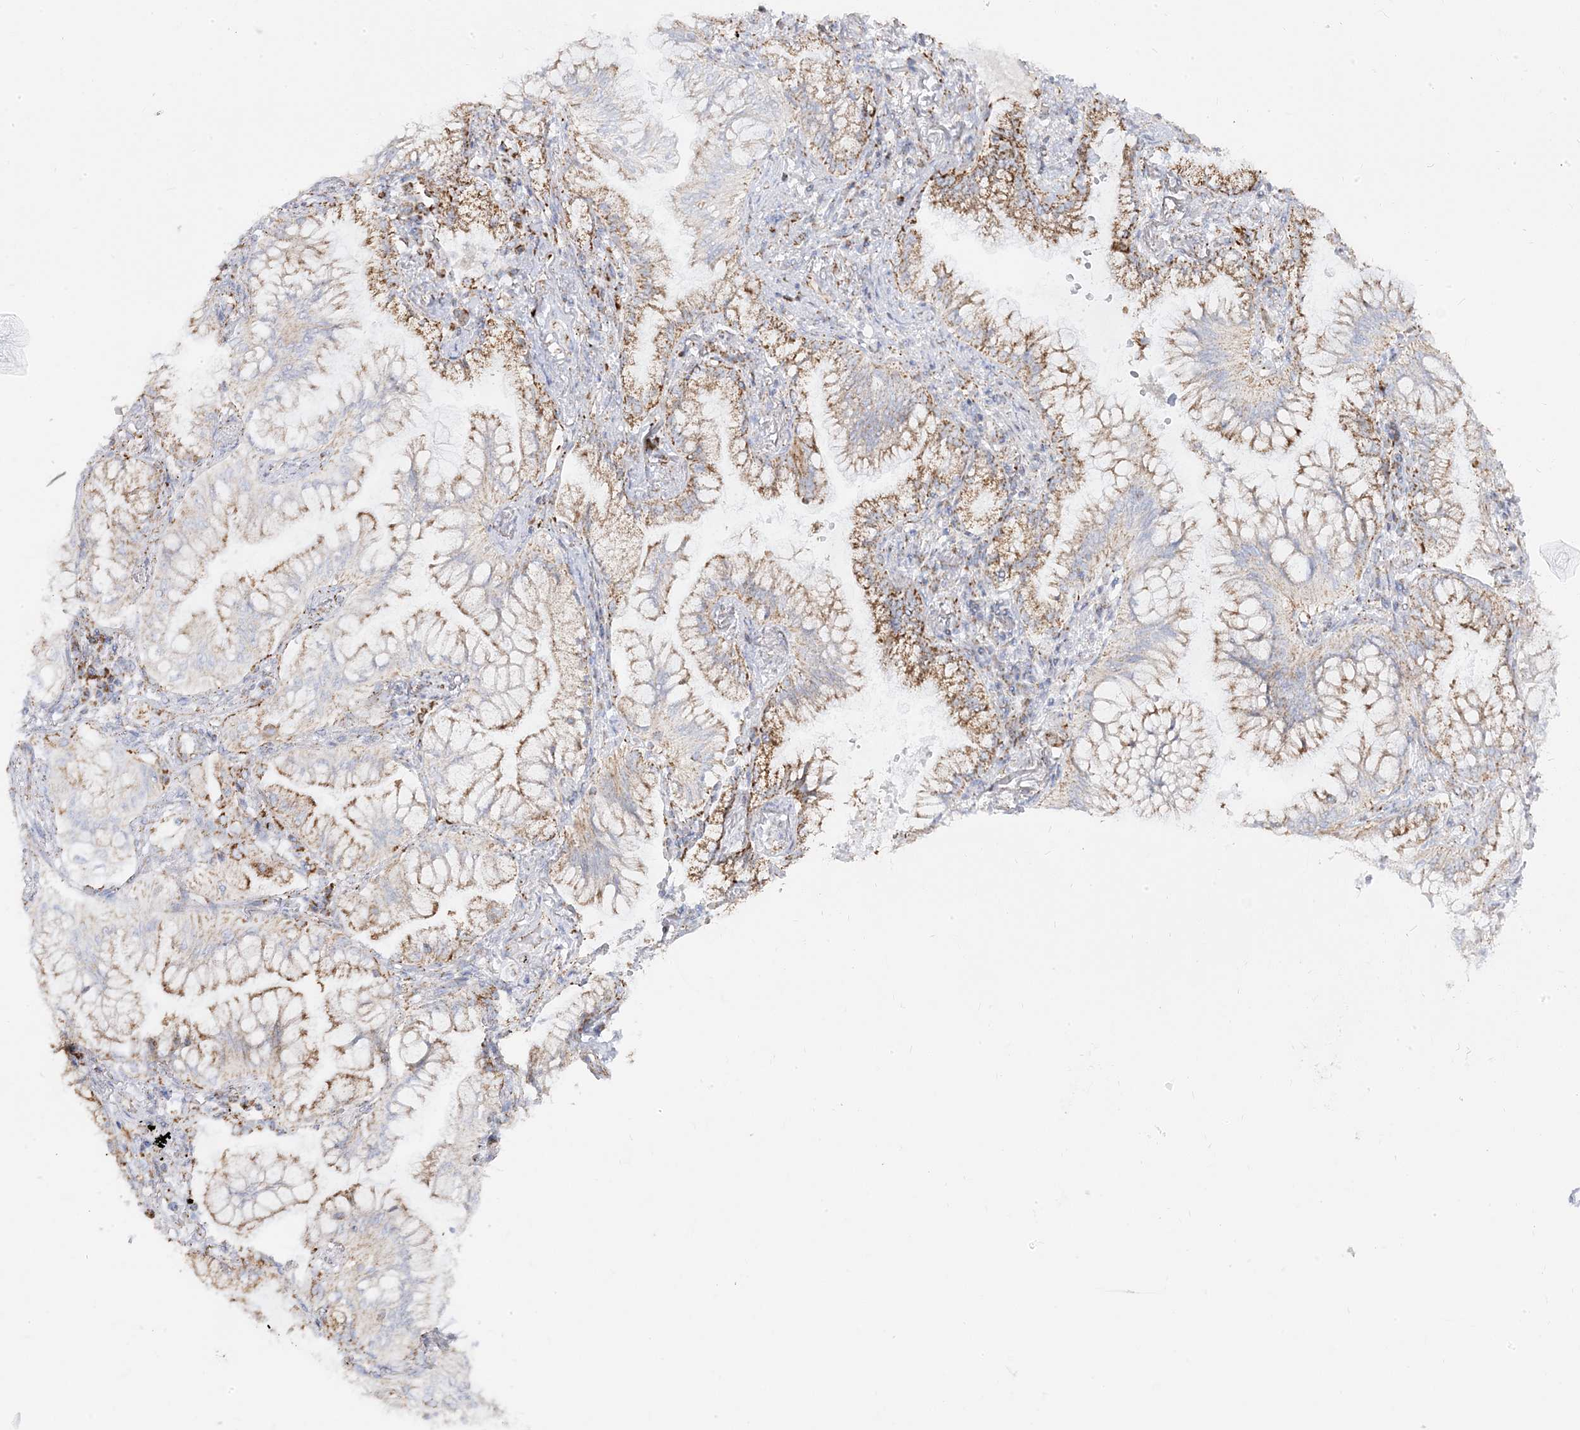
{"staining": {"intensity": "moderate", "quantity": "25%-75%", "location": "cytoplasmic/membranous"}, "tissue": "lung cancer", "cell_type": "Tumor cells", "image_type": "cancer", "snomed": [{"axis": "morphology", "description": "Adenocarcinoma, NOS"}, {"axis": "topography", "description": "Lung"}], "caption": "Moderate cytoplasmic/membranous protein positivity is appreciated in about 25%-75% of tumor cells in adenocarcinoma (lung).", "gene": "PCCB", "patient": {"sex": "female", "age": 70}}